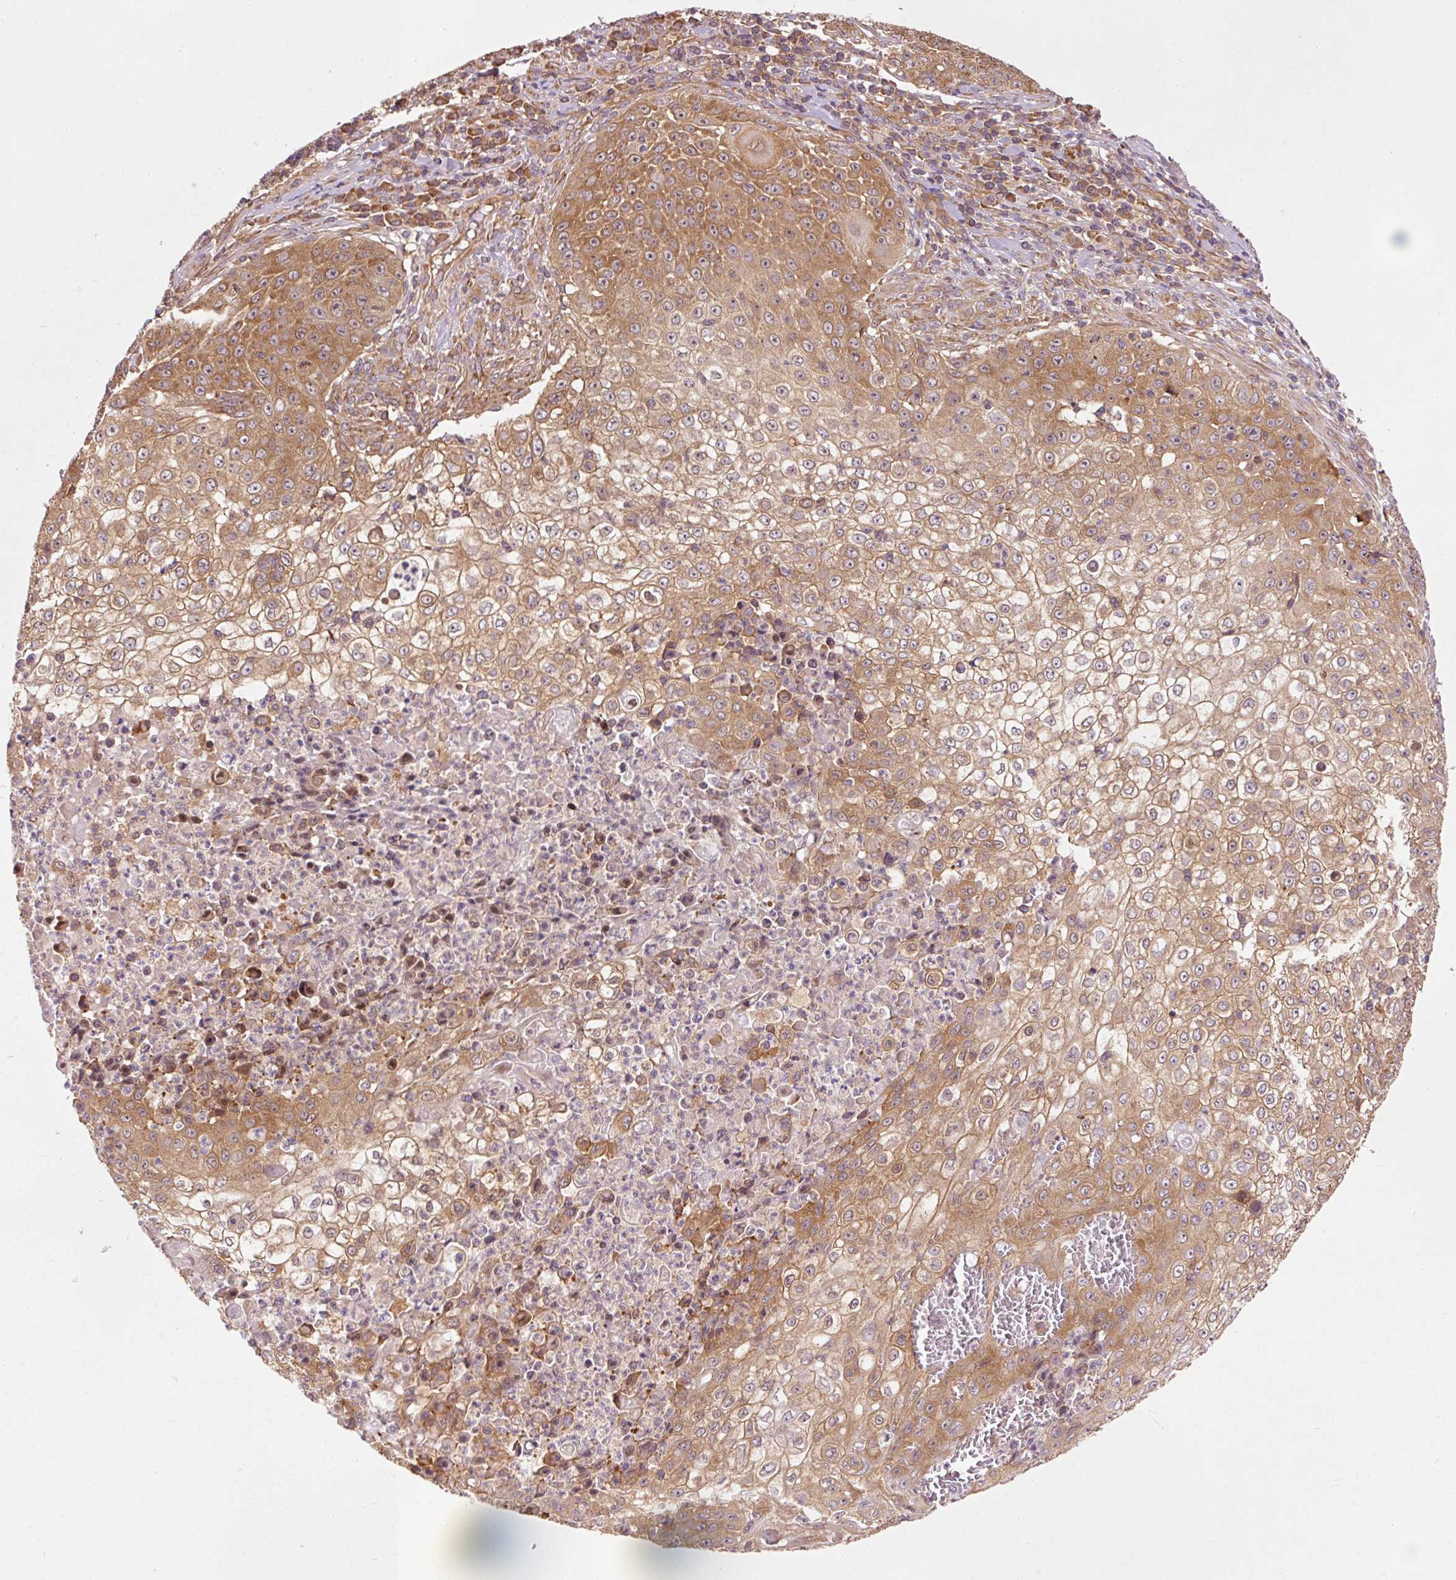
{"staining": {"intensity": "moderate", "quantity": ">75%", "location": "cytoplasmic/membranous"}, "tissue": "skin cancer", "cell_type": "Tumor cells", "image_type": "cancer", "snomed": [{"axis": "morphology", "description": "Squamous cell carcinoma, NOS"}, {"axis": "topography", "description": "Skin"}], "caption": "The image reveals a brown stain indicating the presence of a protein in the cytoplasmic/membranous of tumor cells in skin cancer. (brown staining indicates protein expression, while blue staining denotes nuclei).", "gene": "PDAP1", "patient": {"sex": "male", "age": 24}}